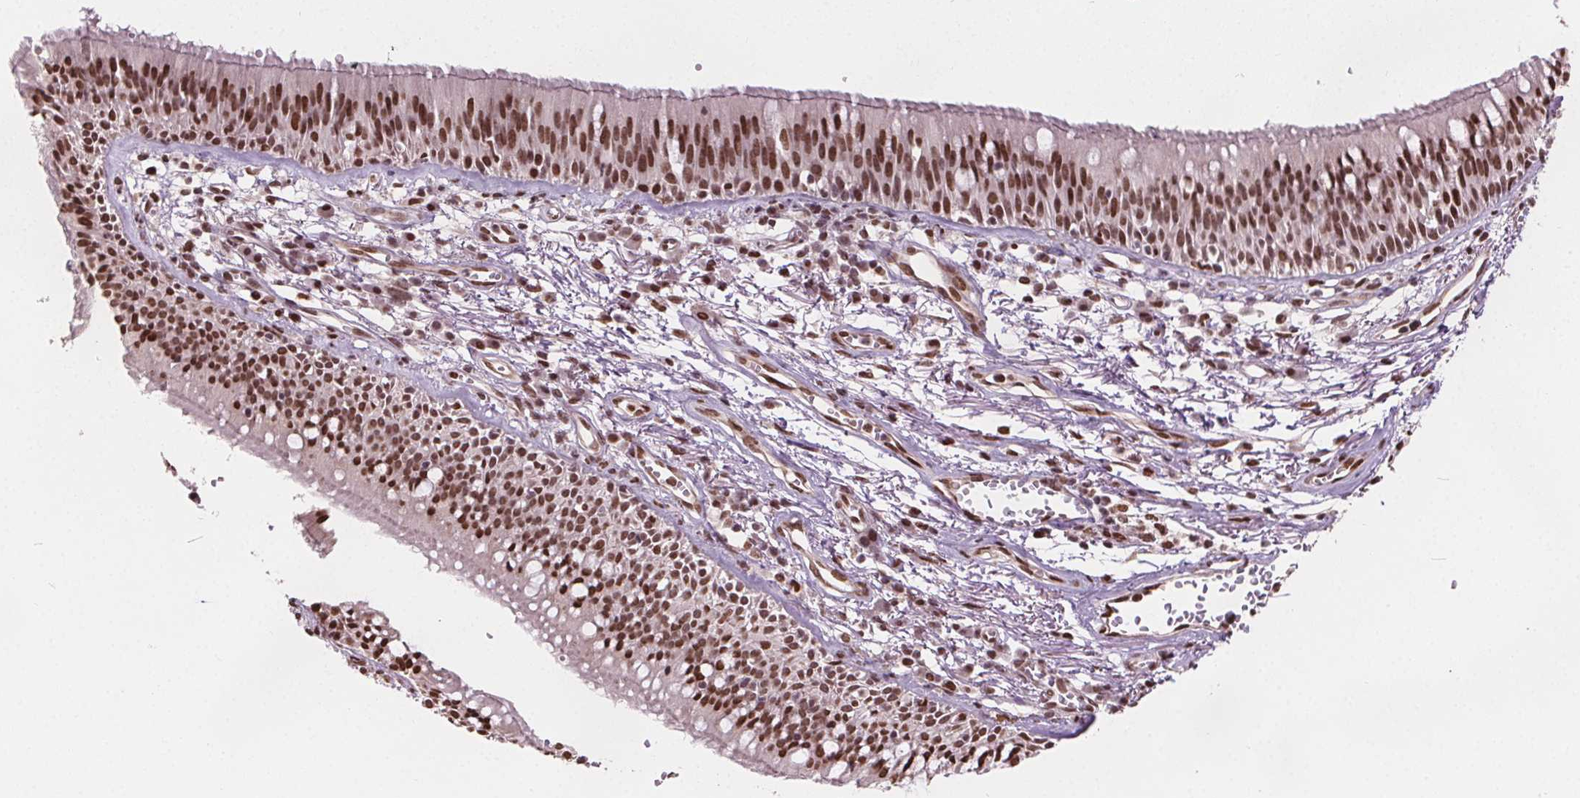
{"staining": {"intensity": "strong", "quantity": ">75%", "location": "nuclear"}, "tissue": "bronchus", "cell_type": "Respiratory epithelial cells", "image_type": "normal", "snomed": [{"axis": "morphology", "description": "Normal tissue, NOS"}, {"axis": "morphology", "description": "Squamous cell carcinoma, NOS"}, {"axis": "topography", "description": "Cartilage tissue"}, {"axis": "topography", "description": "Bronchus"}, {"axis": "topography", "description": "Lung"}], "caption": "Bronchus stained with DAB immunohistochemistry (IHC) exhibits high levels of strong nuclear staining in about >75% of respiratory epithelial cells.", "gene": "ISLR2", "patient": {"sex": "male", "age": 66}}